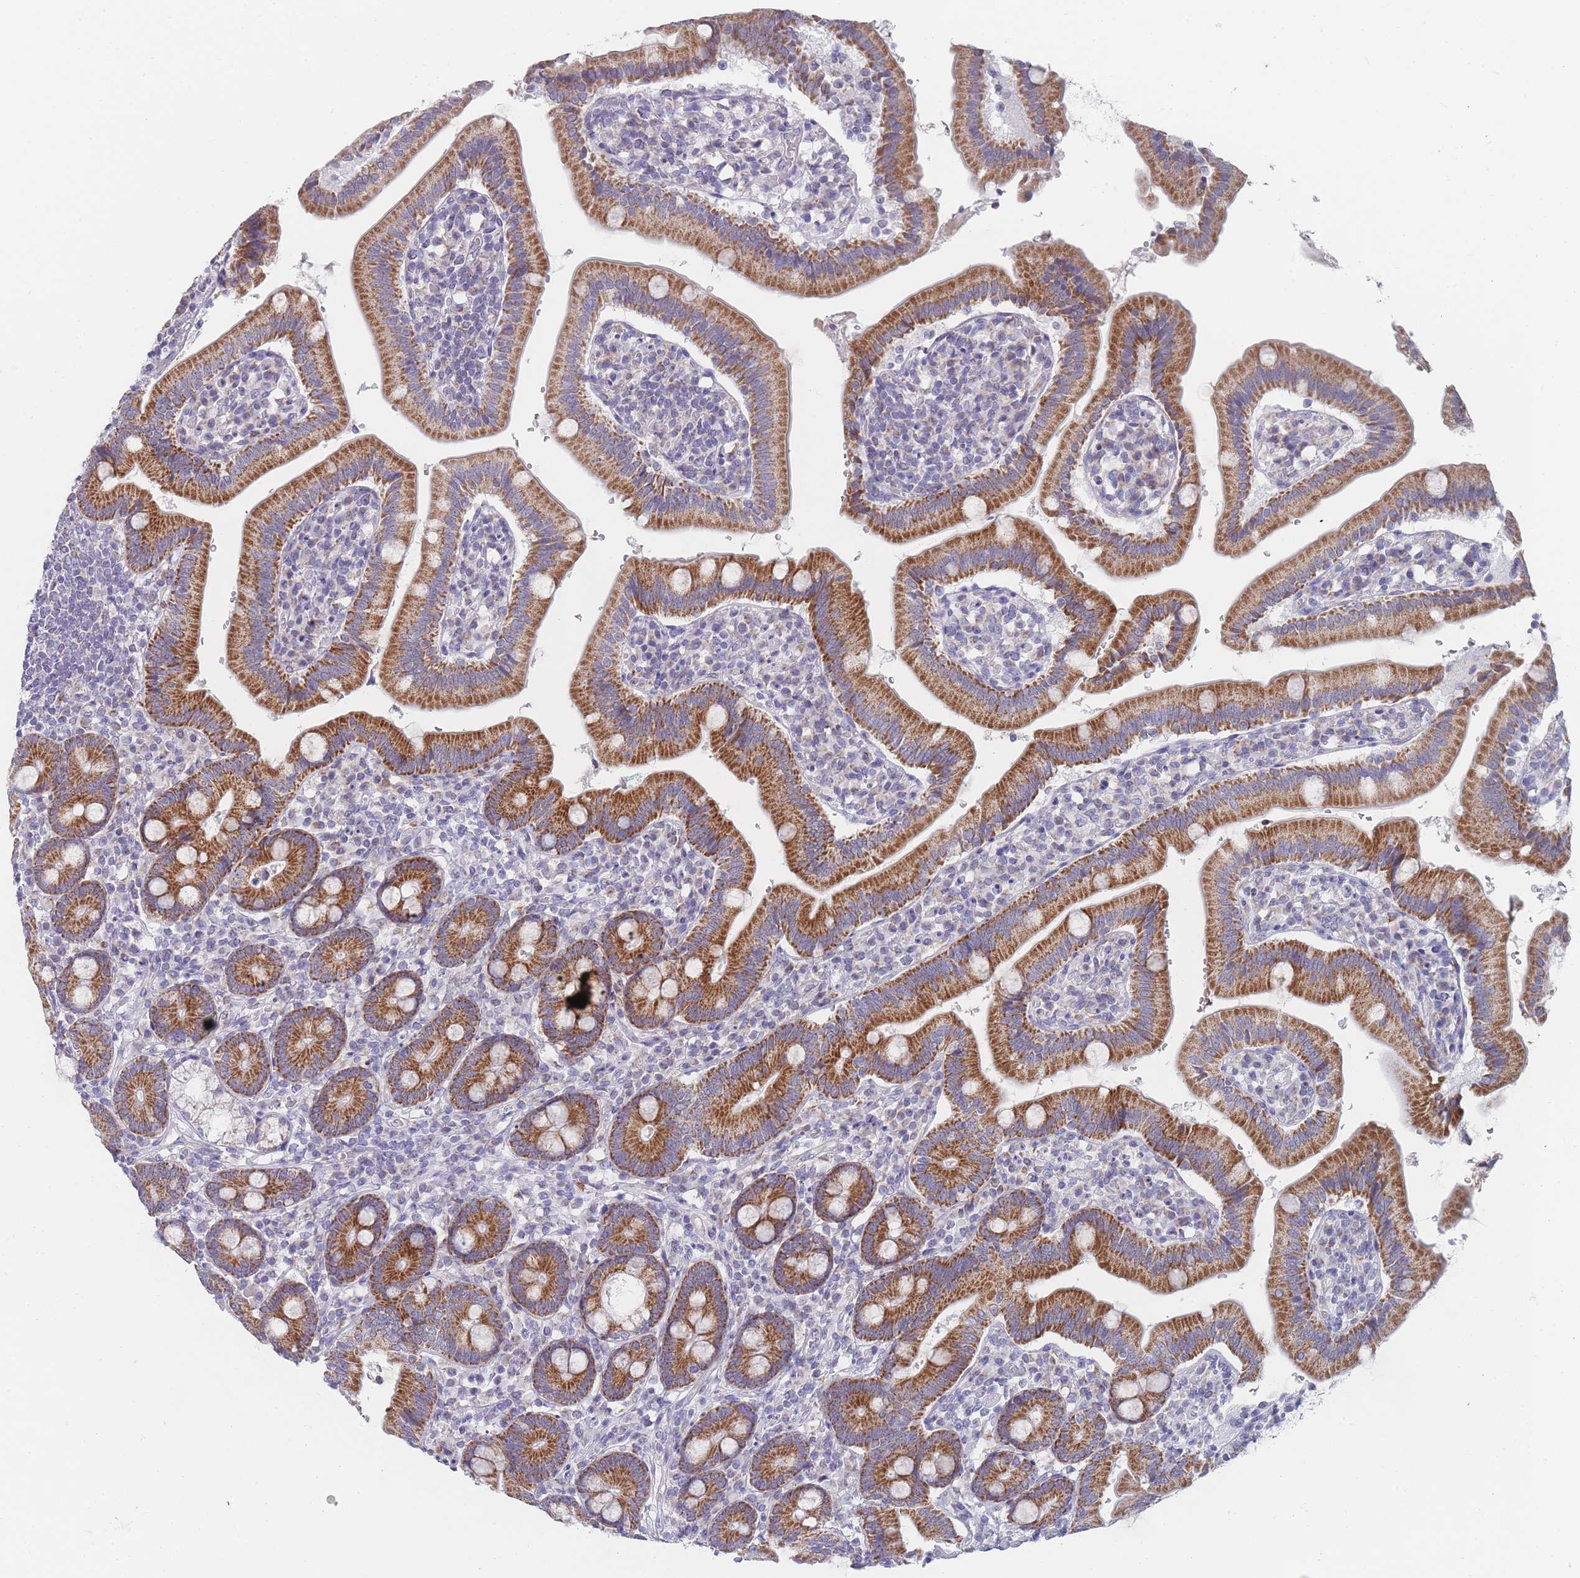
{"staining": {"intensity": "strong", "quantity": ">75%", "location": "cytoplasmic/membranous"}, "tissue": "duodenum", "cell_type": "Glandular cells", "image_type": "normal", "snomed": [{"axis": "morphology", "description": "Normal tissue, NOS"}, {"axis": "topography", "description": "Duodenum"}], "caption": "Human duodenum stained for a protein (brown) exhibits strong cytoplasmic/membranous positive staining in approximately >75% of glandular cells.", "gene": "MRPS14", "patient": {"sex": "female", "age": 67}}